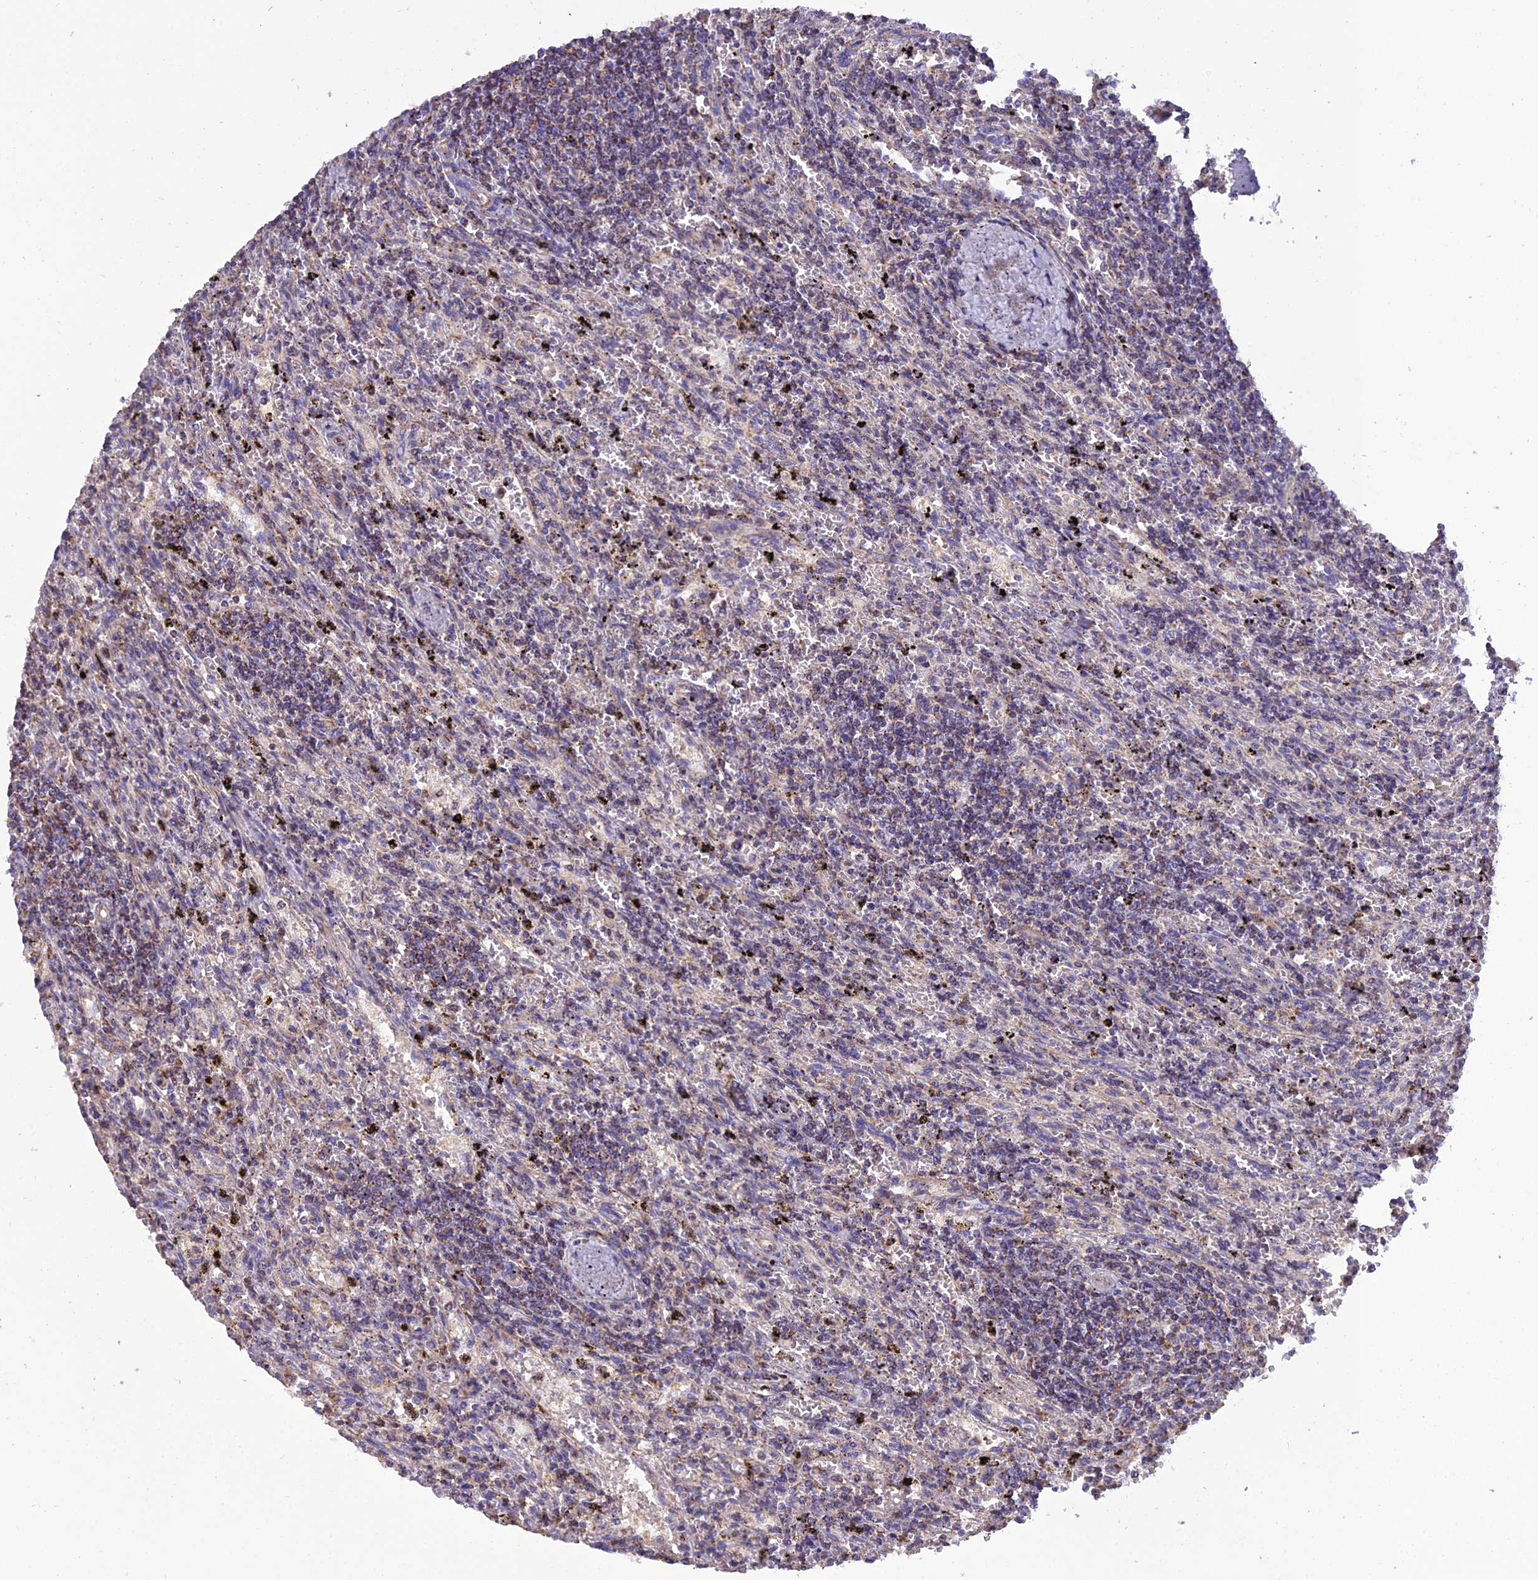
{"staining": {"intensity": "moderate", "quantity": "<25%", "location": "cytoplasmic/membranous"}, "tissue": "lymphoma", "cell_type": "Tumor cells", "image_type": "cancer", "snomed": [{"axis": "morphology", "description": "Malignant lymphoma, non-Hodgkin's type, Low grade"}, {"axis": "topography", "description": "Spleen"}], "caption": "Protein staining of malignant lymphoma, non-Hodgkin's type (low-grade) tissue exhibits moderate cytoplasmic/membranous expression in about <25% of tumor cells. The protein of interest is shown in brown color, while the nuclei are stained blue.", "gene": "GPD1", "patient": {"sex": "male", "age": 76}}